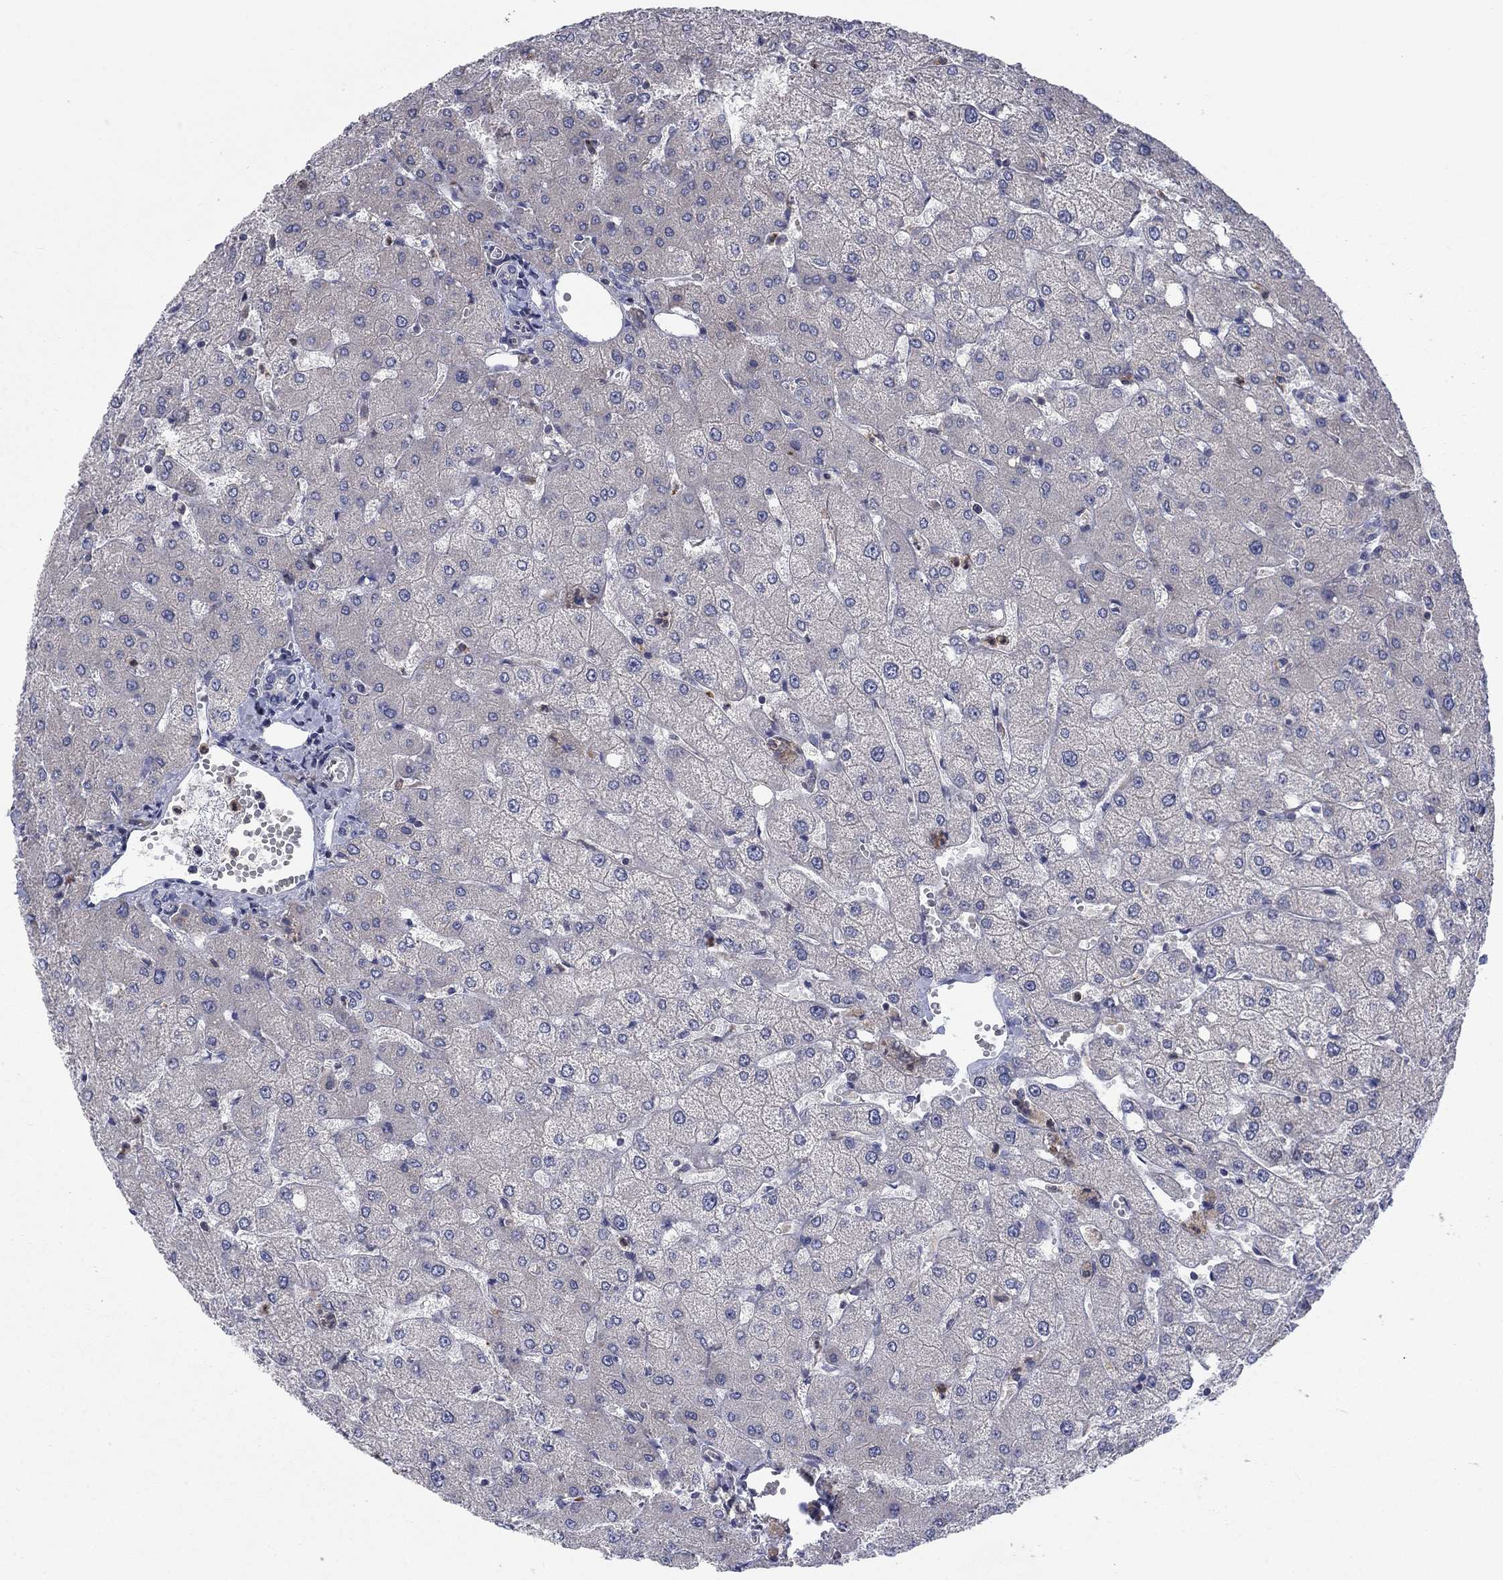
{"staining": {"intensity": "negative", "quantity": "none", "location": "none"}, "tissue": "liver", "cell_type": "Cholangiocytes", "image_type": "normal", "snomed": [{"axis": "morphology", "description": "Normal tissue, NOS"}, {"axis": "topography", "description": "Liver"}], "caption": "Immunohistochemistry photomicrograph of normal liver: human liver stained with DAB (3,3'-diaminobenzidine) displays no significant protein staining in cholangiocytes.", "gene": "KIF15", "patient": {"sex": "female", "age": 54}}